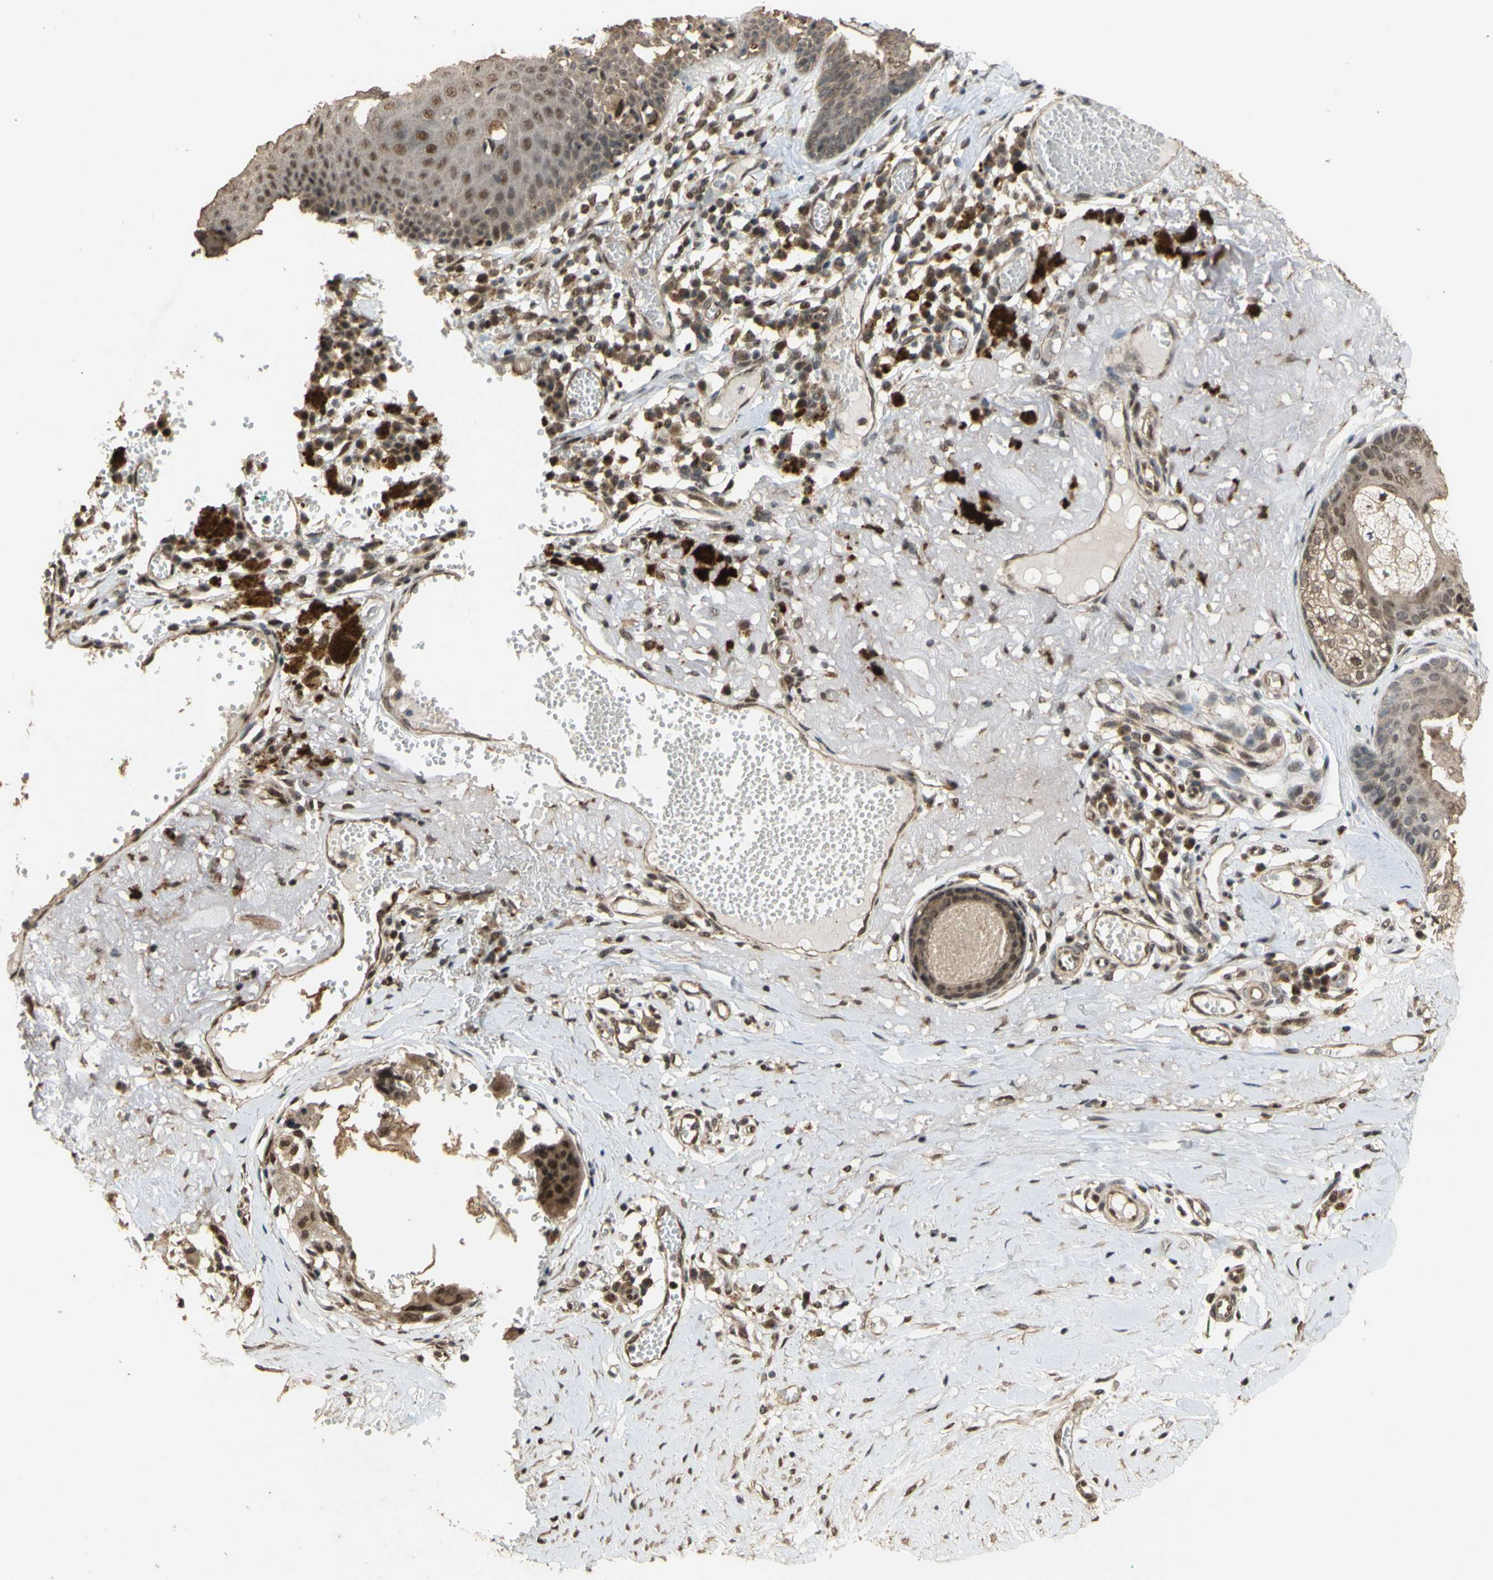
{"staining": {"intensity": "negative", "quantity": "none", "location": "none"}, "tissue": "melanoma", "cell_type": "Tumor cells", "image_type": "cancer", "snomed": [{"axis": "morphology", "description": "Malignant melanoma in situ"}, {"axis": "morphology", "description": "Malignant melanoma, NOS"}, {"axis": "topography", "description": "Skin"}], "caption": "Protein analysis of melanoma reveals no significant positivity in tumor cells. (Stains: DAB IHC with hematoxylin counter stain, Microscopy: brightfield microscopy at high magnification).", "gene": "GTF2E2", "patient": {"sex": "female", "age": 88}}